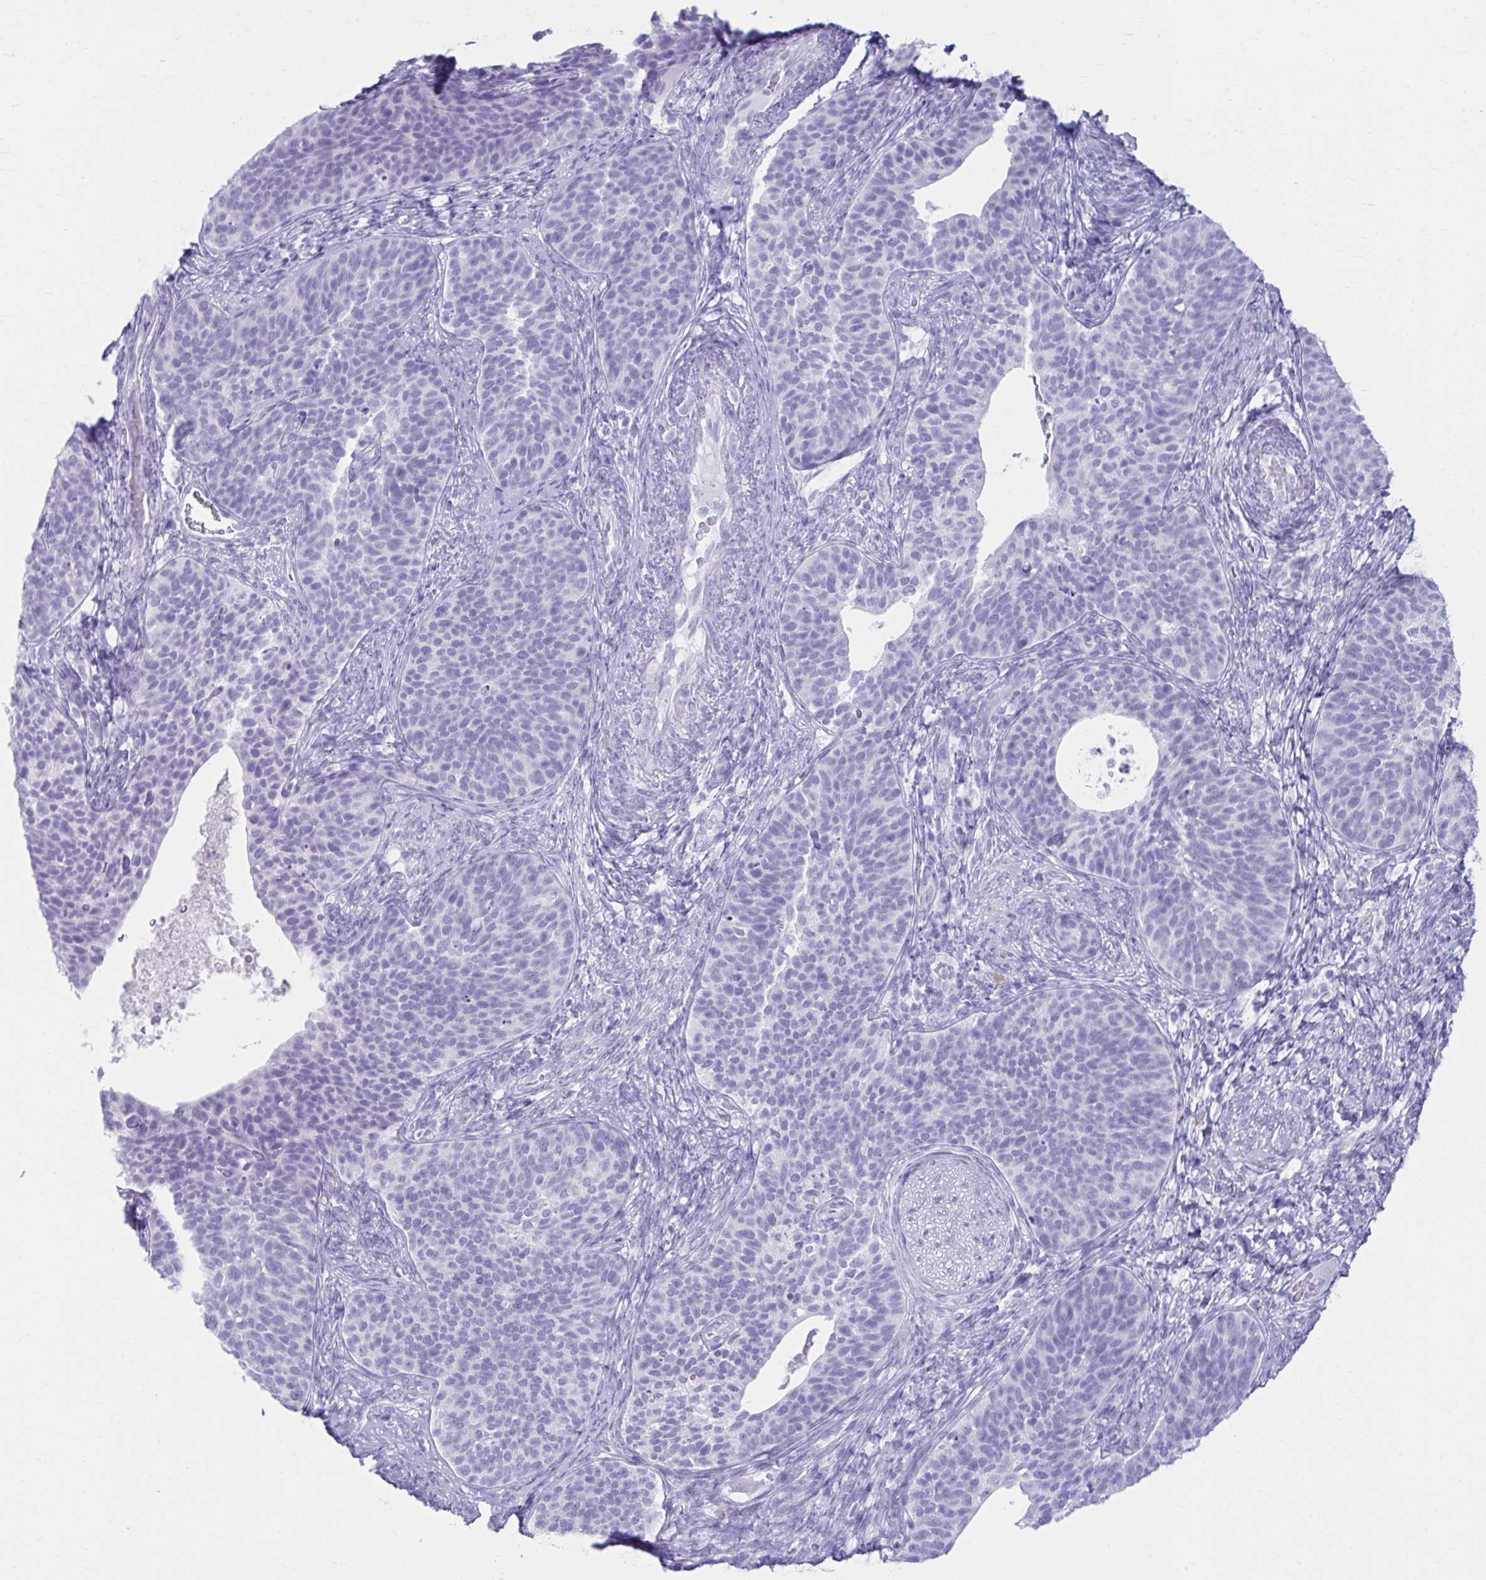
{"staining": {"intensity": "negative", "quantity": "none", "location": "none"}, "tissue": "cervical cancer", "cell_type": "Tumor cells", "image_type": "cancer", "snomed": [{"axis": "morphology", "description": "Squamous cell carcinoma, NOS"}, {"axis": "topography", "description": "Cervix"}], "caption": "An IHC image of squamous cell carcinoma (cervical) is shown. There is no staining in tumor cells of squamous cell carcinoma (cervical).", "gene": "ATP4B", "patient": {"sex": "female", "age": 69}}